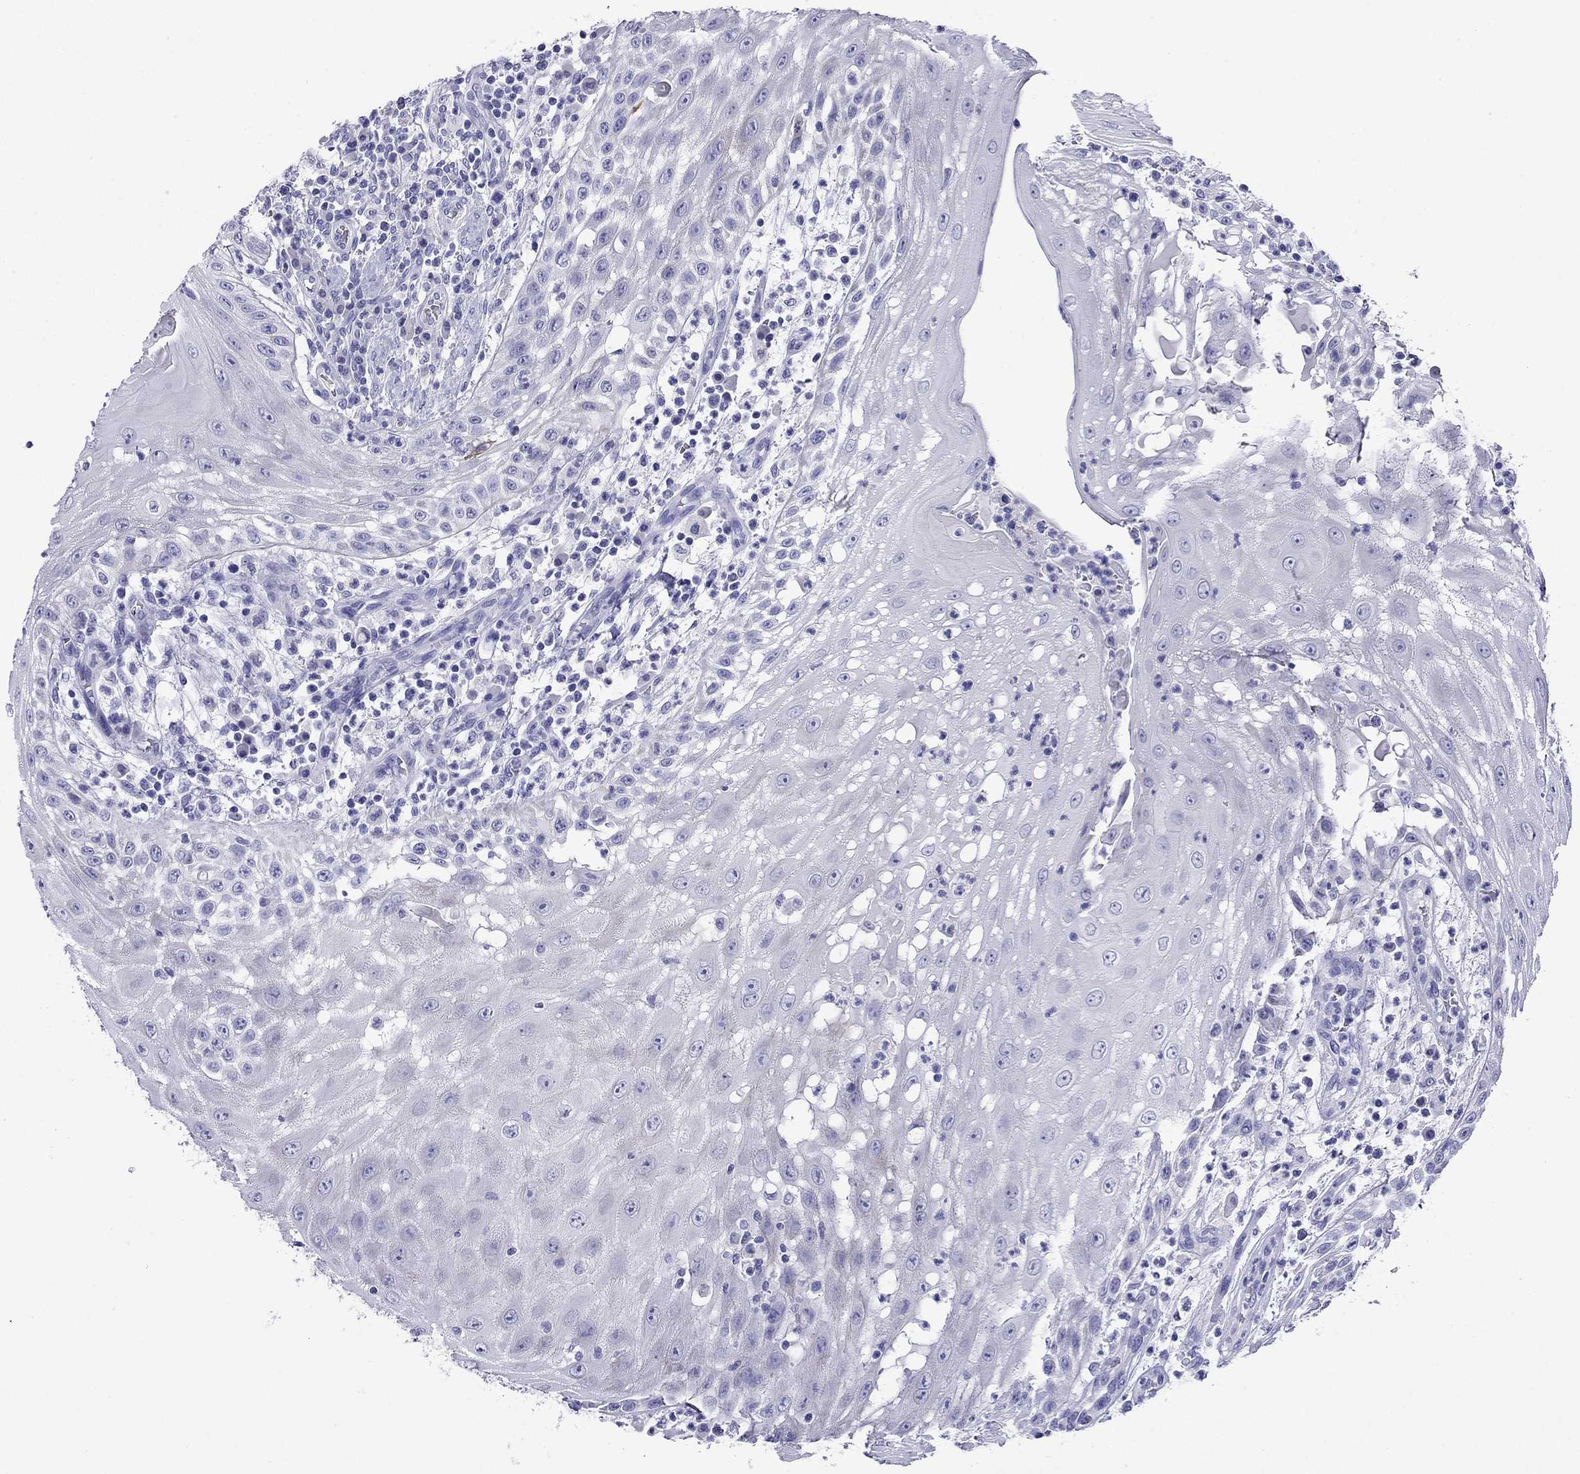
{"staining": {"intensity": "negative", "quantity": "none", "location": "none"}, "tissue": "head and neck cancer", "cell_type": "Tumor cells", "image_type": "cancer", "snomed": [{"axis": "morphology", "description": "Squamous cell carcinoma, NOS"}, {"axis": "topography", "description": "Oral tissue"}, {"axis": "topography", "description": "Head-Neck"}], "caption": "IHC image of human squamous cell carcinoma (head and neck) stained for a protein (brown), which demonstrates no staining in tumor cells.", "gene": "FIGLA", "patient": {"sex": "male", "age": 58}}